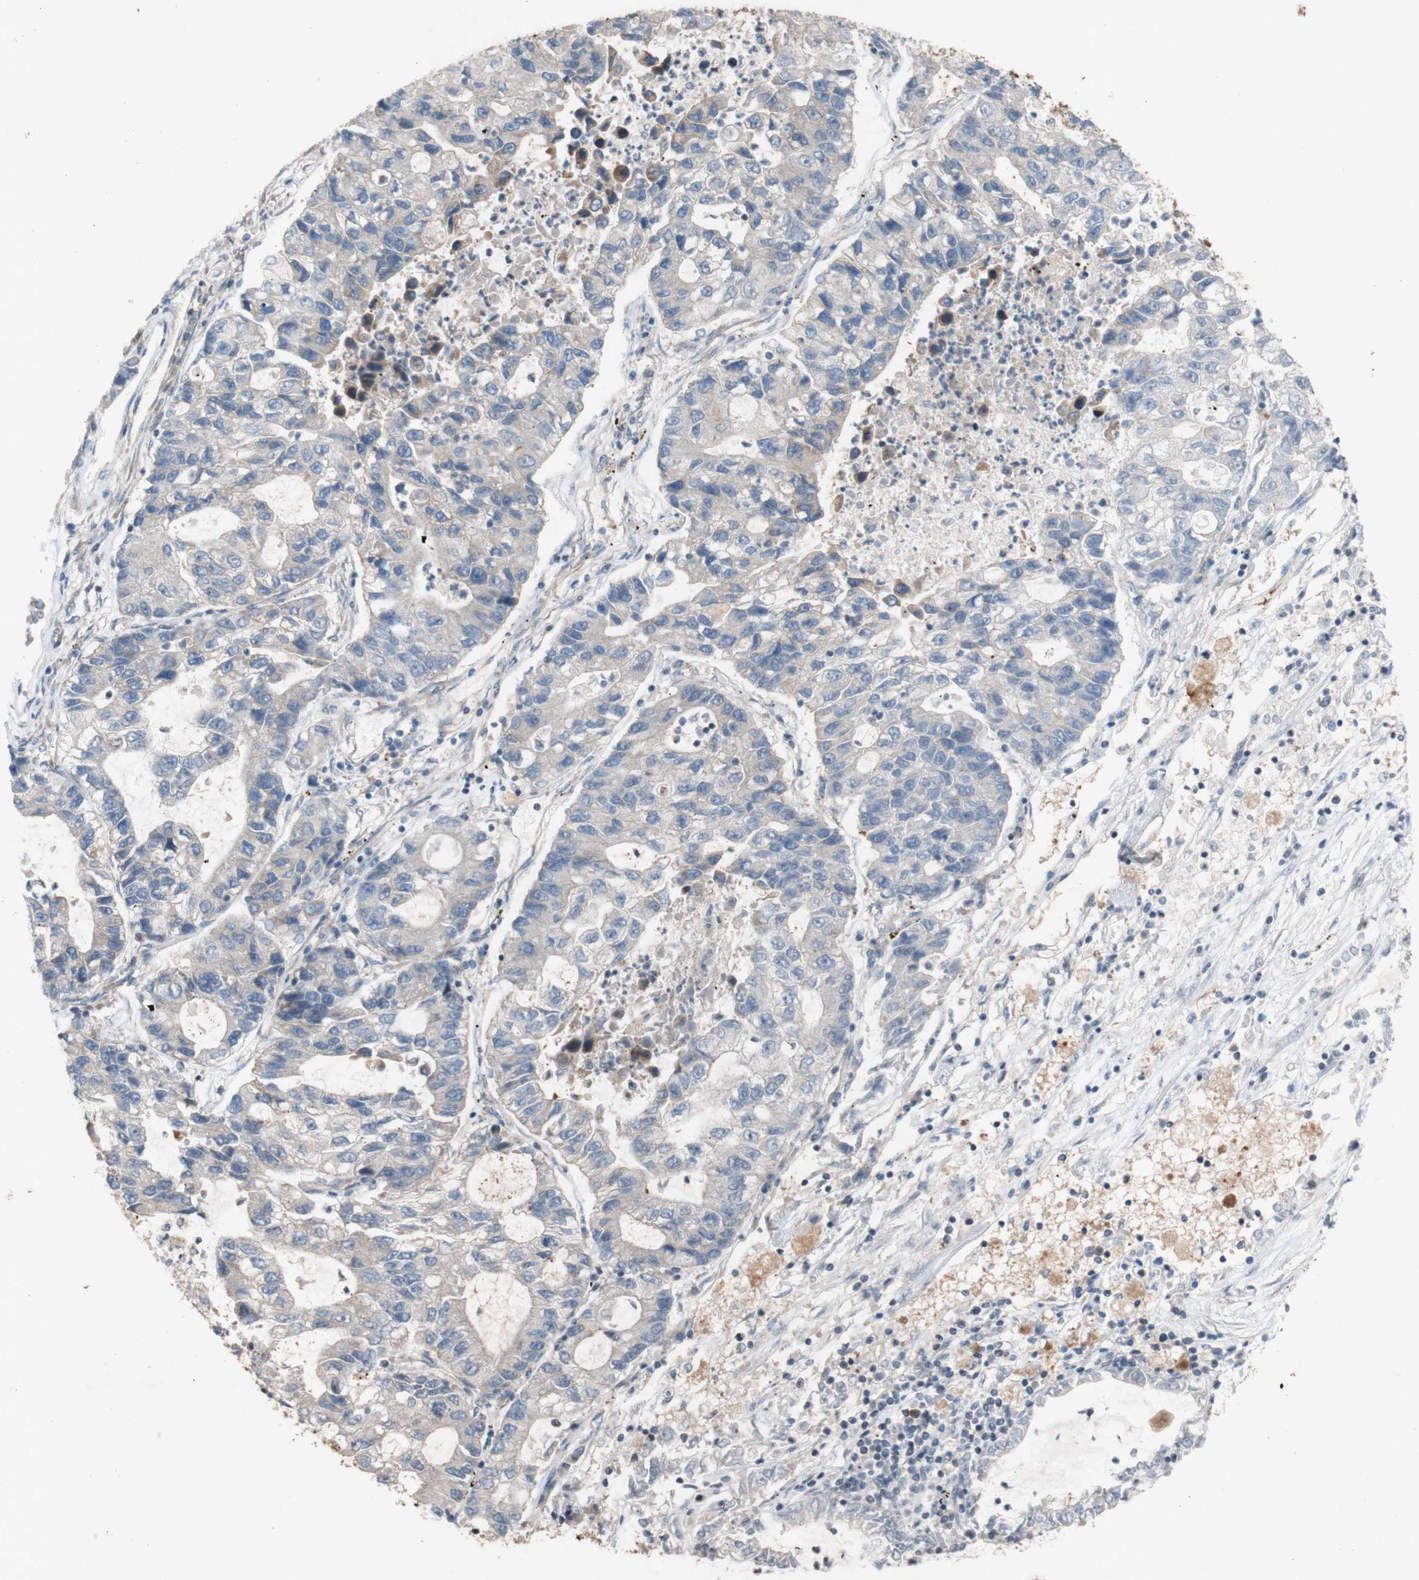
{"staining": {"intensity": "weak", "quantity": "<25%", "location": "cytoplasmic/membranous"}, "tissue": "lung cancer", "cell_type": "Tumor cells", "image_type": "cancer", "snomed": [{"axis": "morphology", "description": "Adenocarcinoma, NOS"}, {"axis": "topography", "description": "Lung"}], "caption": "Tumor cells show no significant protein staining in lung cancer (adenocarcinoma).", "gene": "TST", "patient": {"sex": "female", "age": 51}}